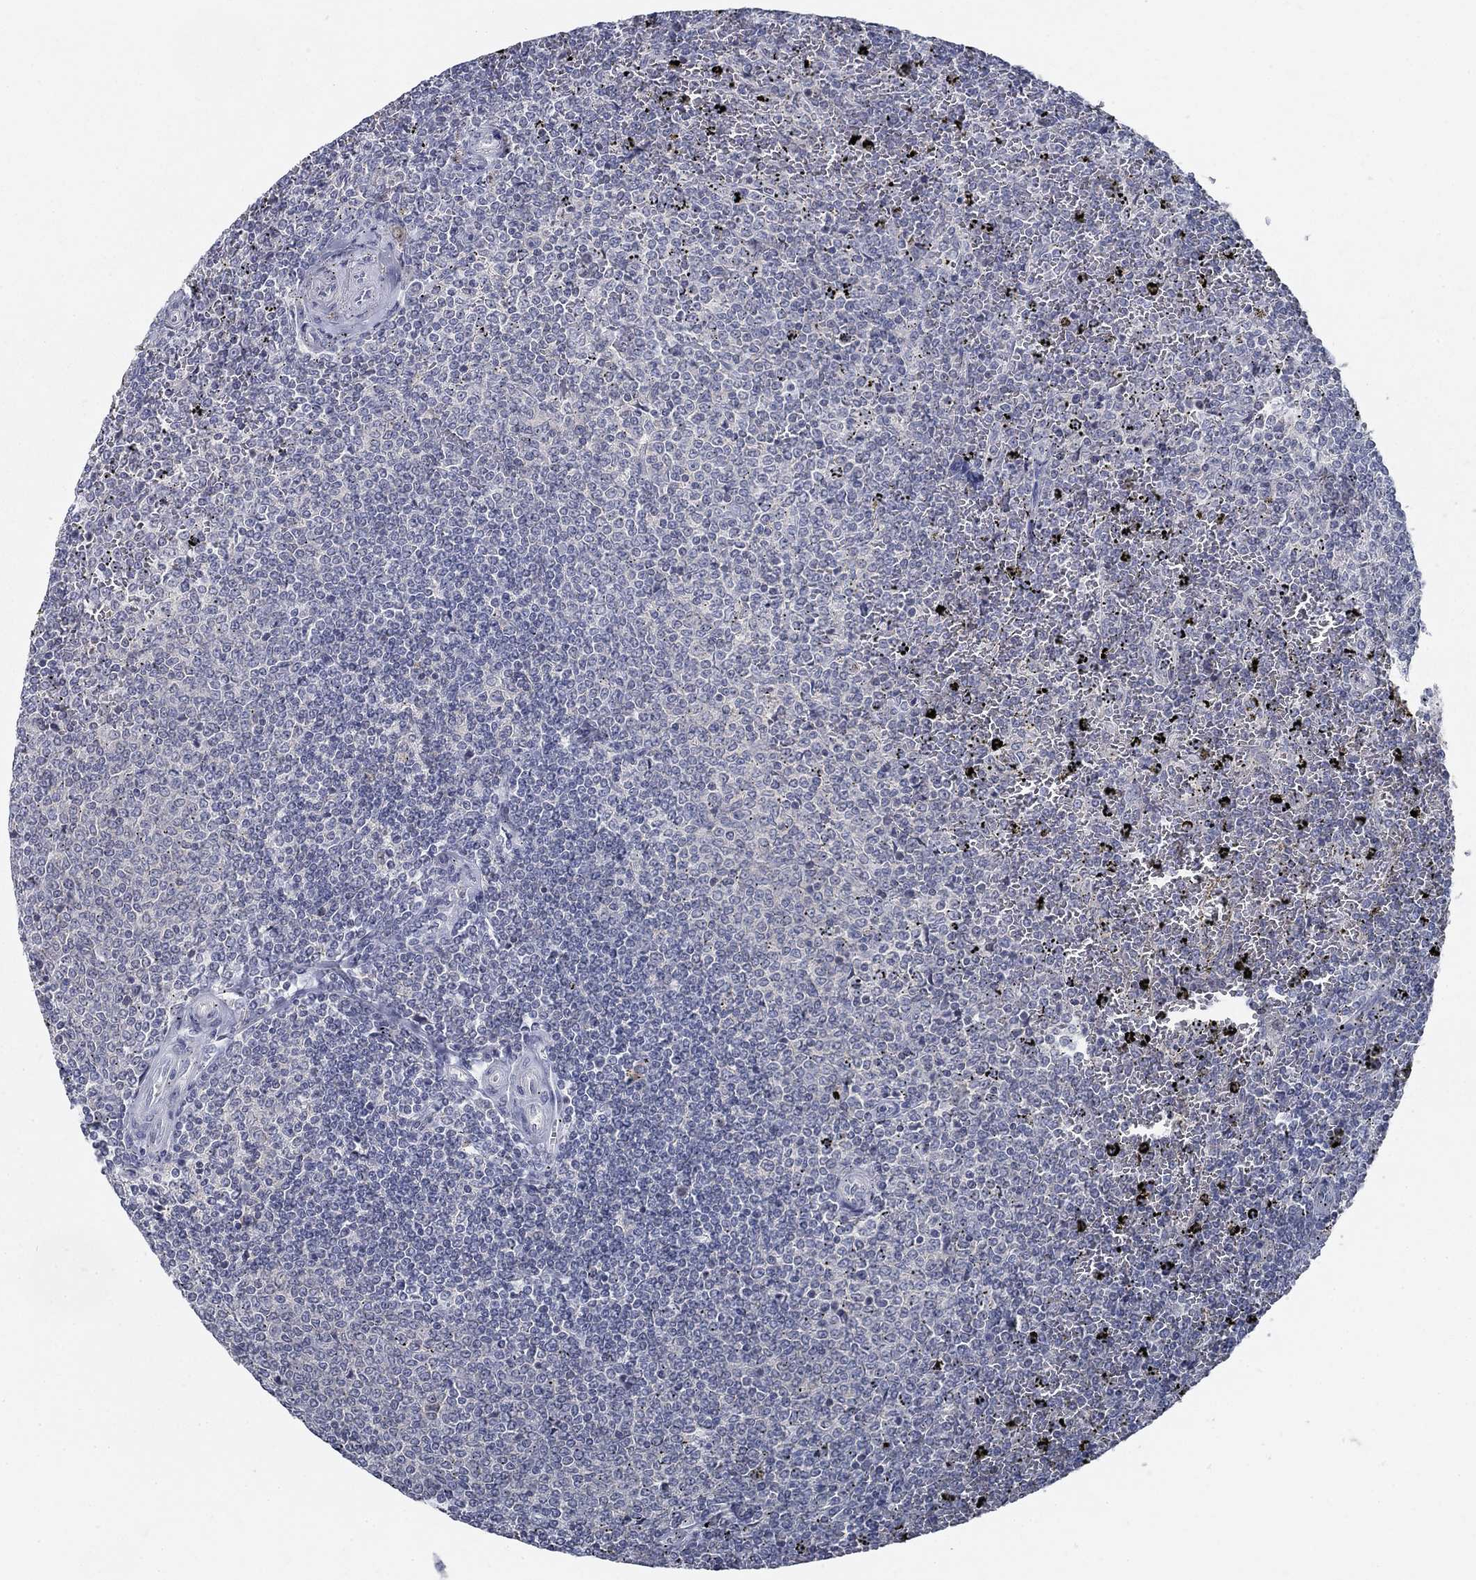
{"staining": {"intensity": "negative", "quantity": "none", "location": "none"}, "tissue": "lymphoma", "cell_type": "Tumor cells", "image_type": "cancer", "snomed": [{"axis": "morphology", "description": "Malignant lymphoma, non-Hodgkin's type, Low grade"}, {"axis": "topography", "description": "Spleen"}], "caption": "This histopathology image is of lymphoma stained with IHC to label a protein in brown with the nuclei are counter-stained blue. There is no staining in tumor cells.", "gene": "ATP1A3", "patient": {"sex": "female", "age": 77}}